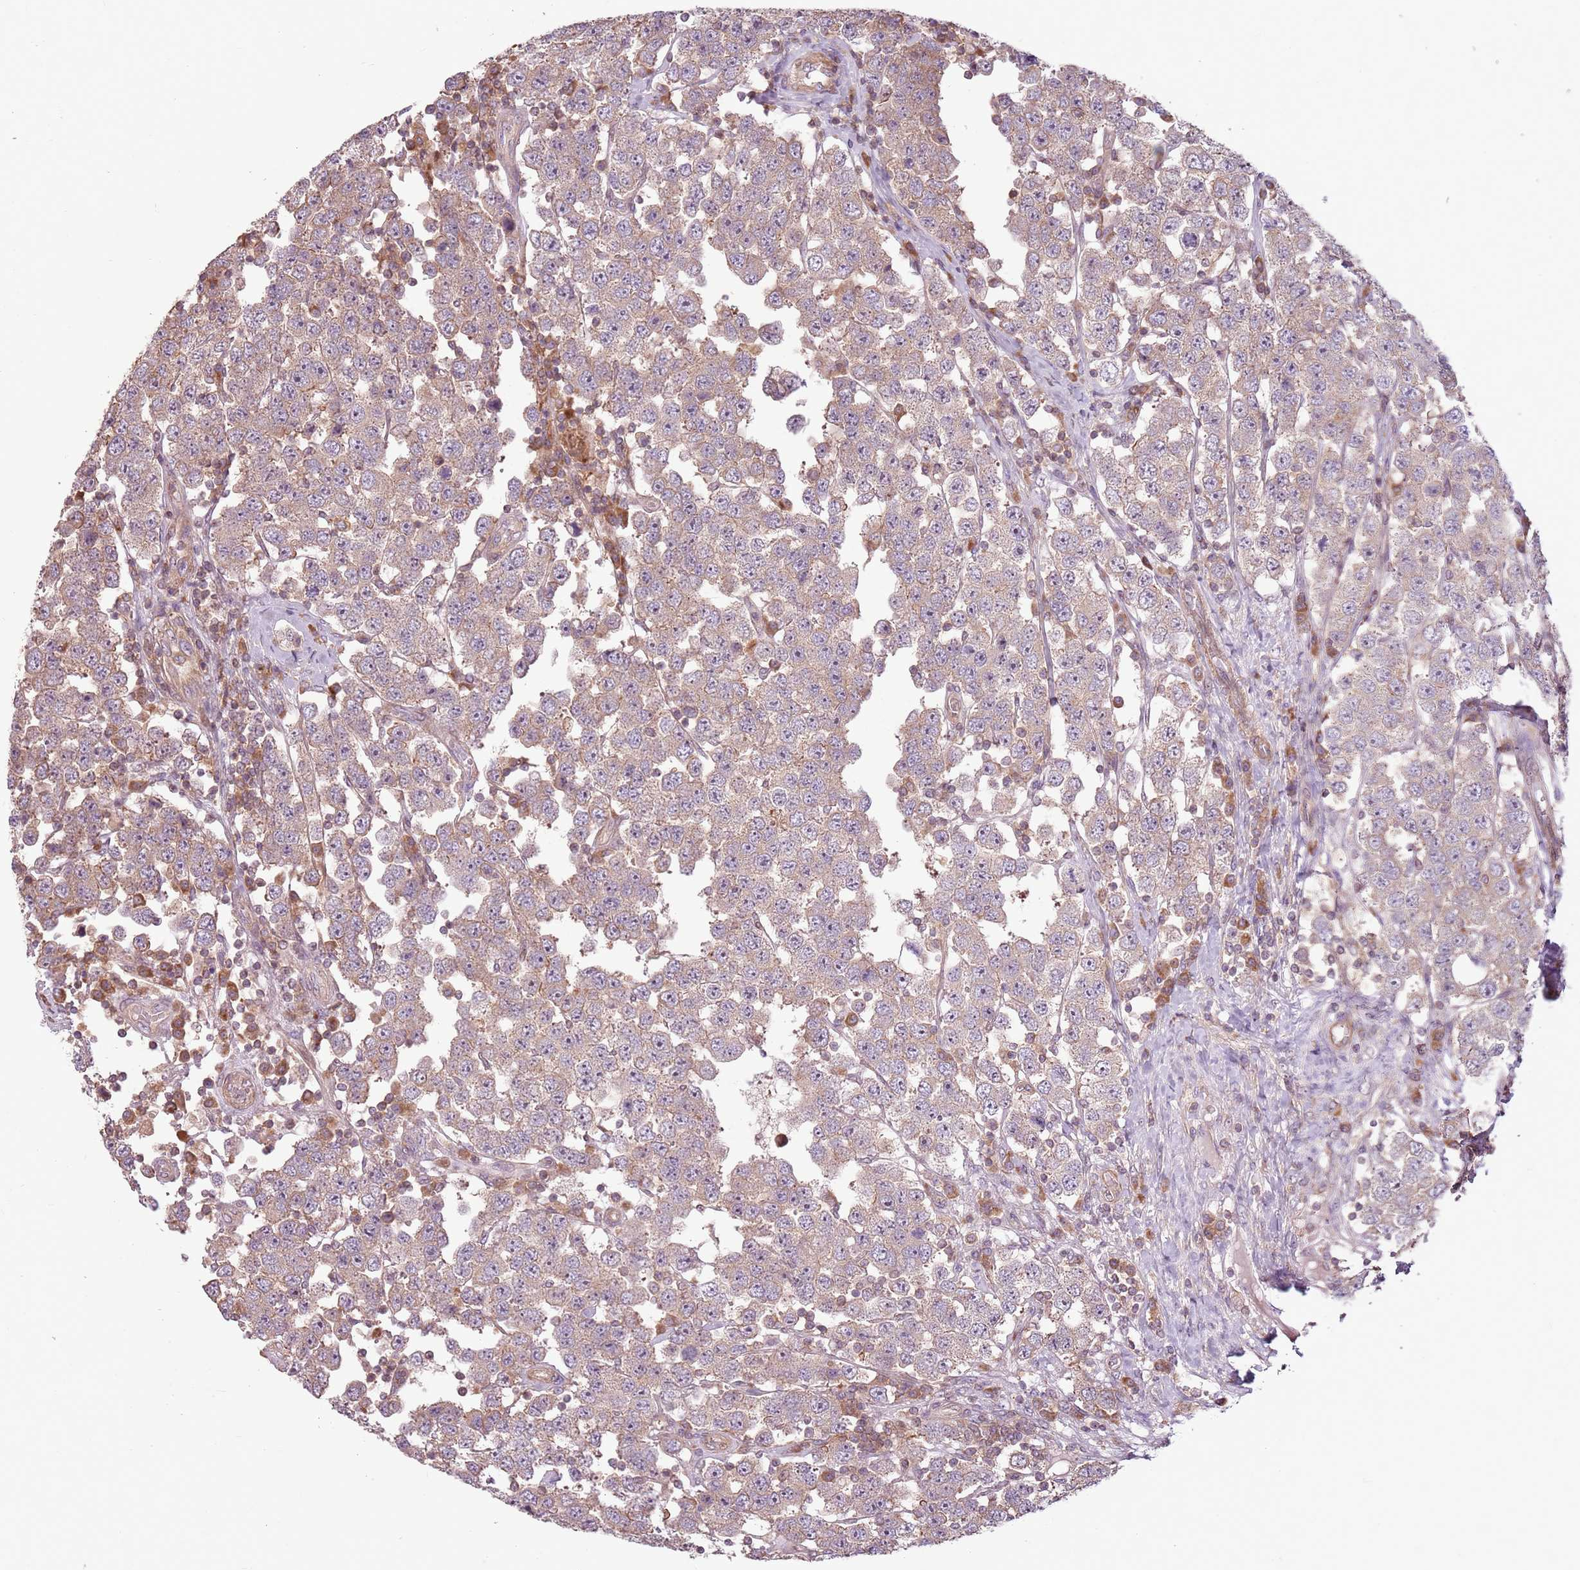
{"staining": {"intensity": "weak", "quantity": "25%-75%", "location": "cytoplasmic/membranous"}, "tissue": "testis cancer", "cell_type": "Tumor cells", "image_type": "cancer", "snomed": [{"axis": "morphology", "description": "Seminoma, NOS"}, {"axis": "topography", "description": "Testis"}], "caption": "Tumor cells display low levels of weak cytoplasmic/membranous staining in approximately 25%-75% of cells in testis cancer (seminoma).", "gene": "RPL21", "patient": {"sex": "male", "age": 28}}